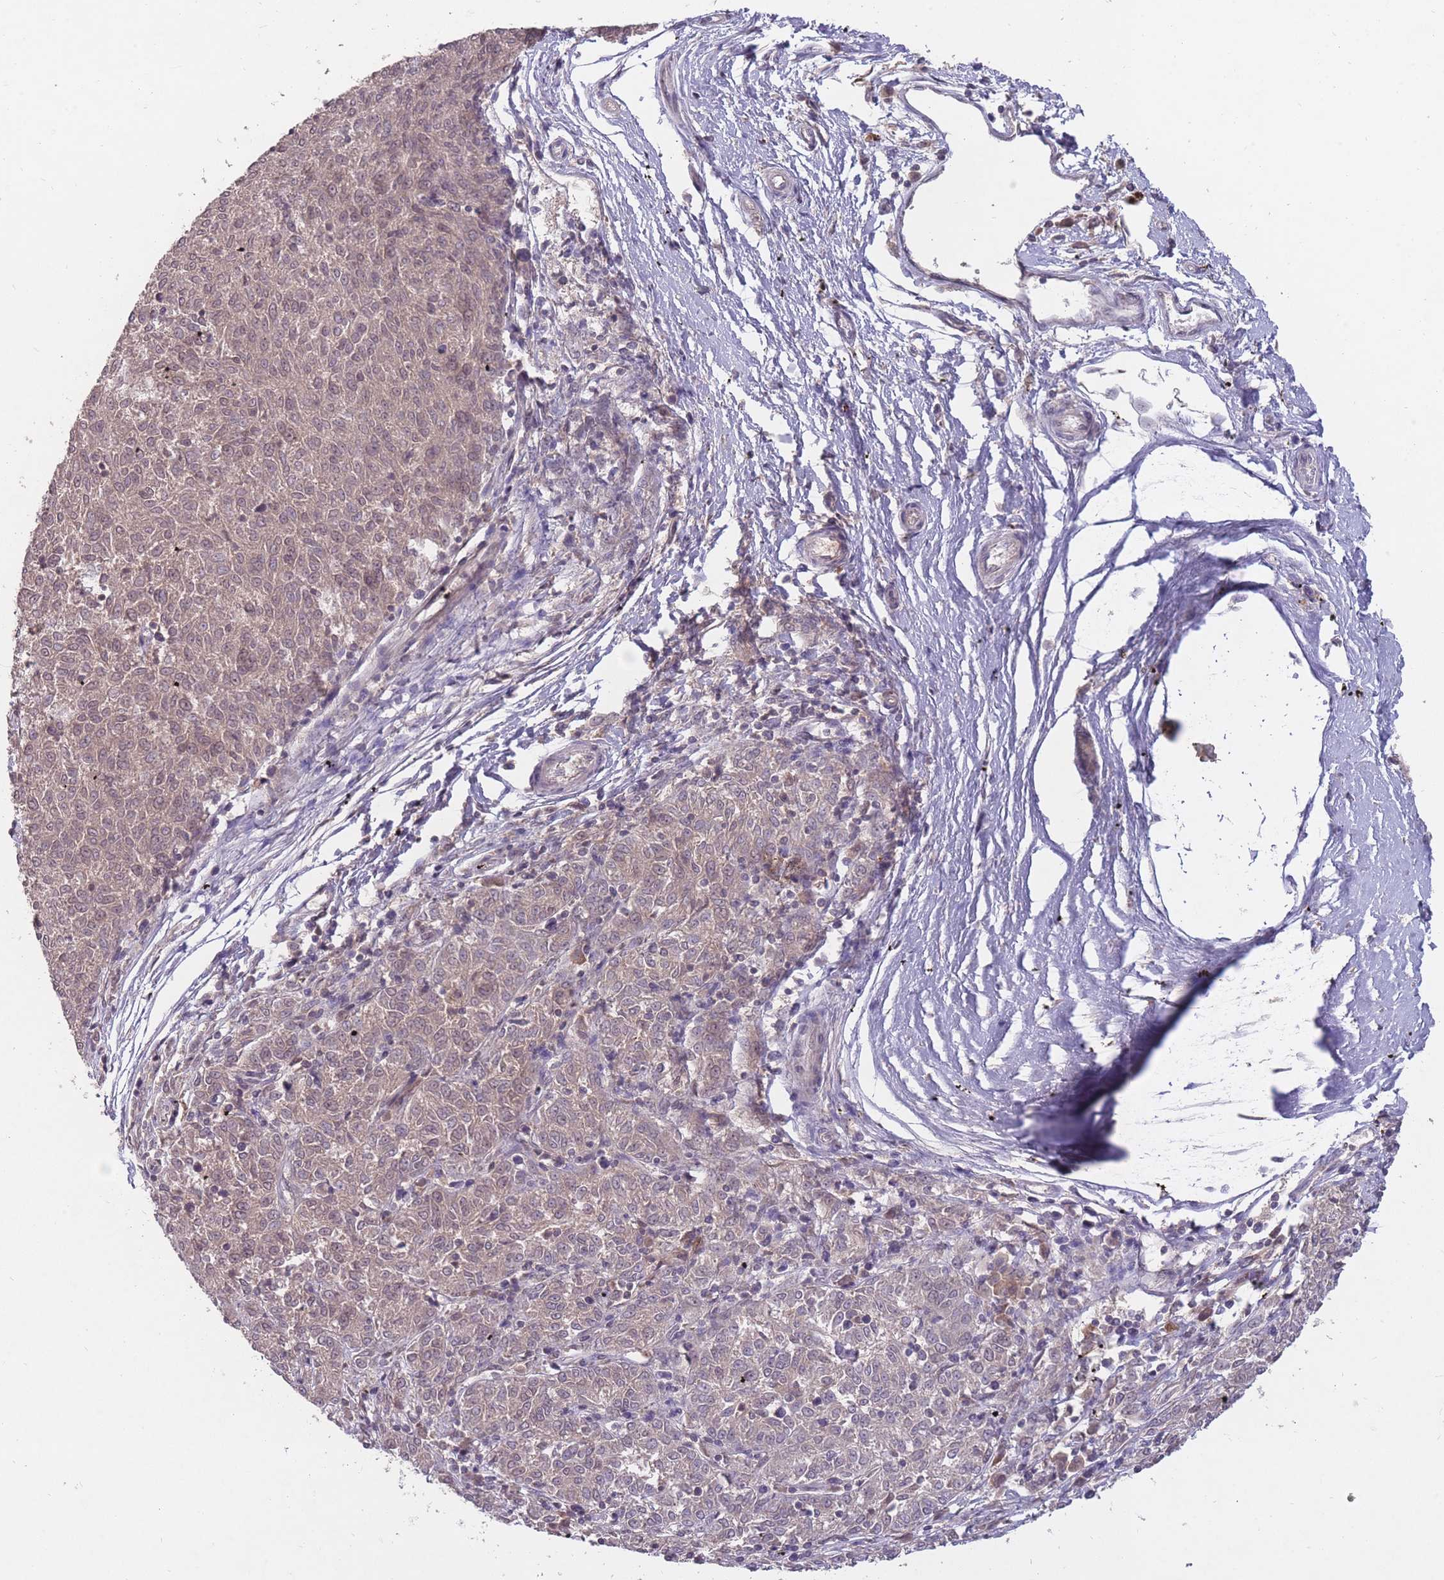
{"staining": {"intensity": "weak", "quantity": "<25%", "location": "nuclear"}, "tissue": "melanoma", "cell_type": "Tumor cells", "image_type": "cancer", "snomed": [{"axis": "morphology", "description": "Malignant melanoma, NOS"}, {"axis": "topography", "description": "Skin"}], "caption": "A photomicrograph of human melanoma is negative for staining in tumor cells. The staining was performed using DAB (3,3'-diaminobenzidine) to visualize the protein expression in brown, while the nuclei were stained in blue with hematoxylin (Magnification: 20x).", "gene": "ADCYAP1R1", "patient": {"sex": "female", "age": 72}}